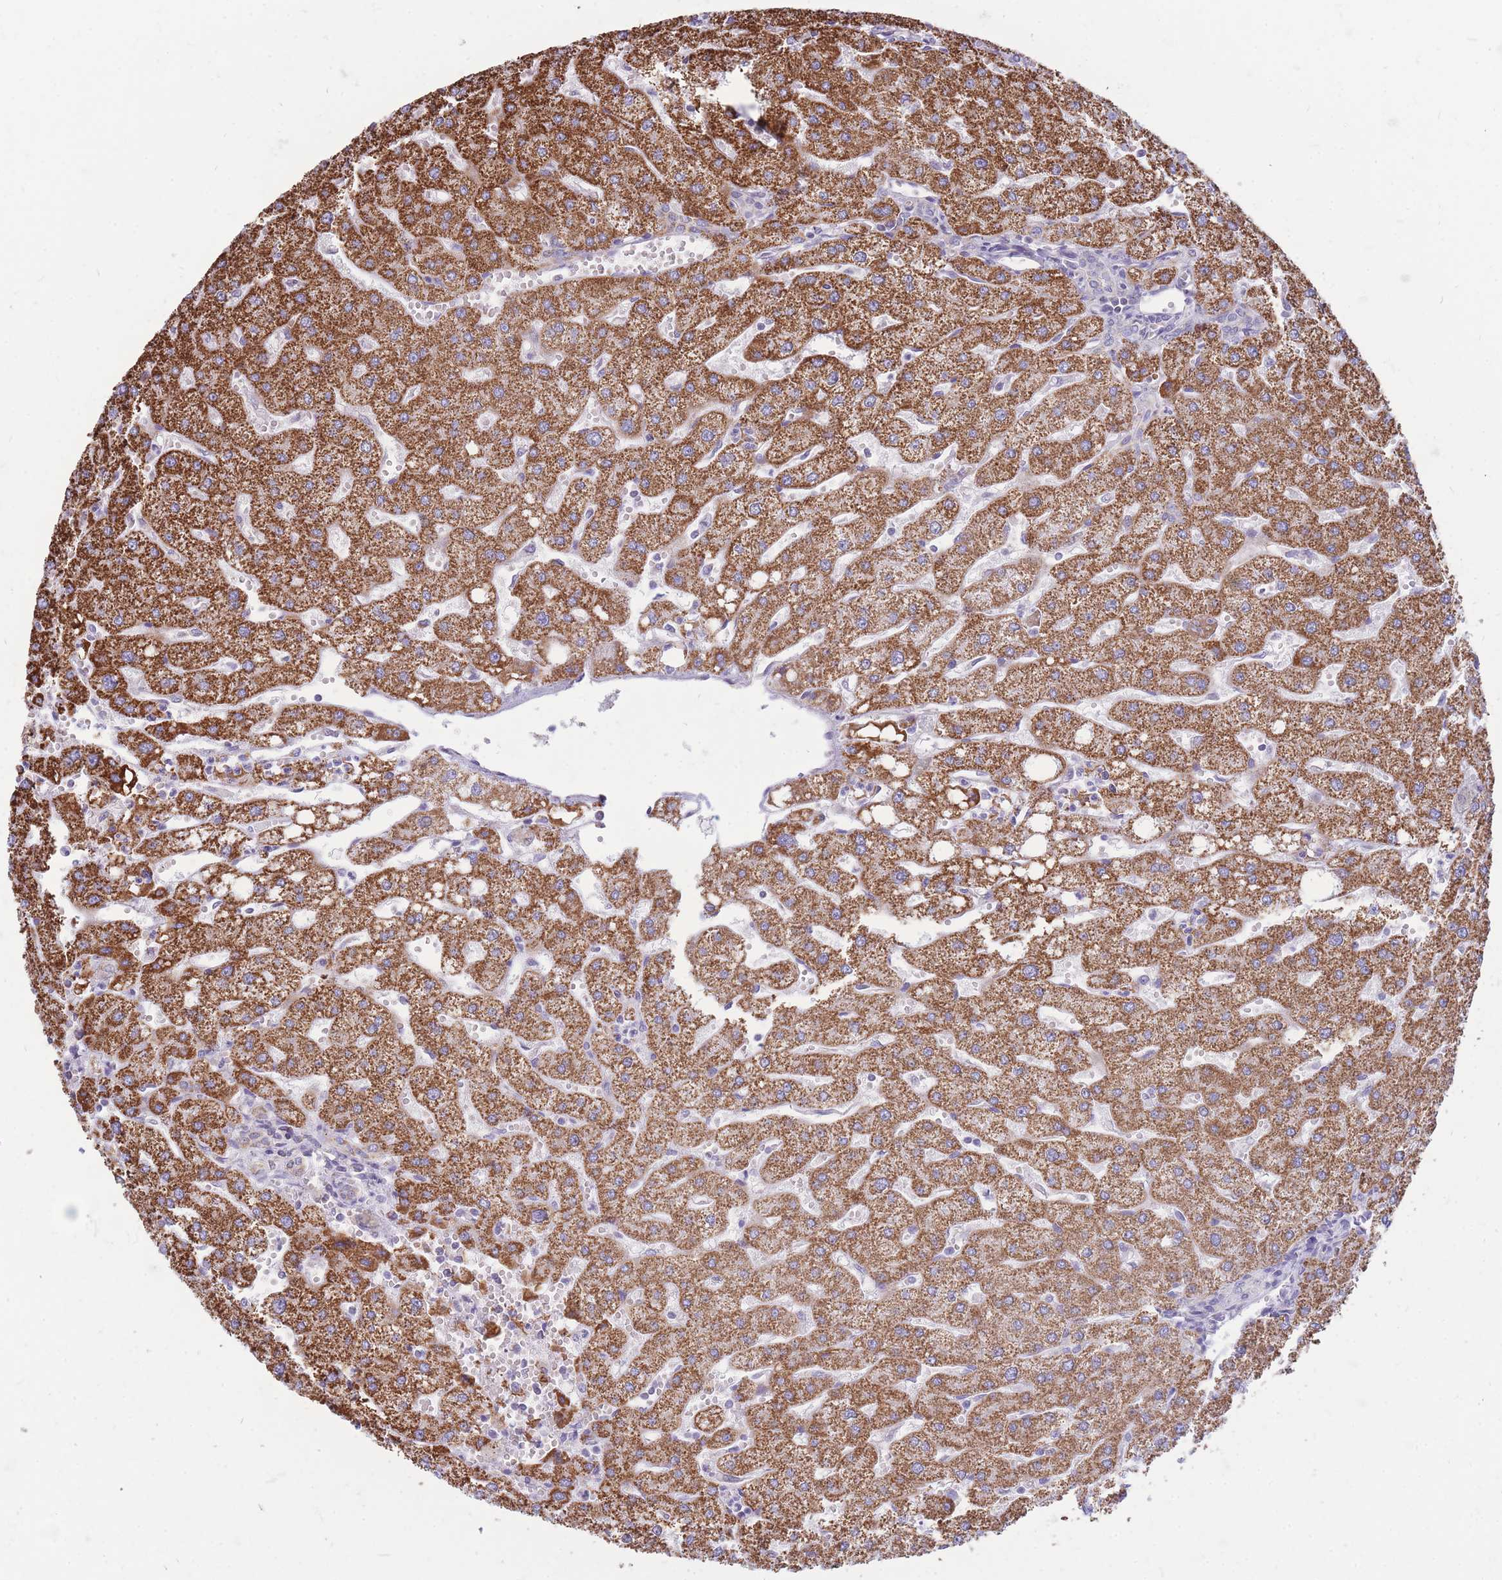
{"staining": {"intensity": "negative", "quantity": "none", "location": "none"}, "tissue": "liver", "cell_type": "Cholangiocytes", "image_type": "normal", "snomed": [{"axis": "morphology", "description": "Normal tissue, NOS"}, {"axis": "topography", "description": "Liver"}], "caption": "Liver stained for a protein using immunohistochemistry (IHC) exhibits no staining cholangiocytes.", "gene": "PCSK1", "patient": {"sex": "male", "age": 67}}